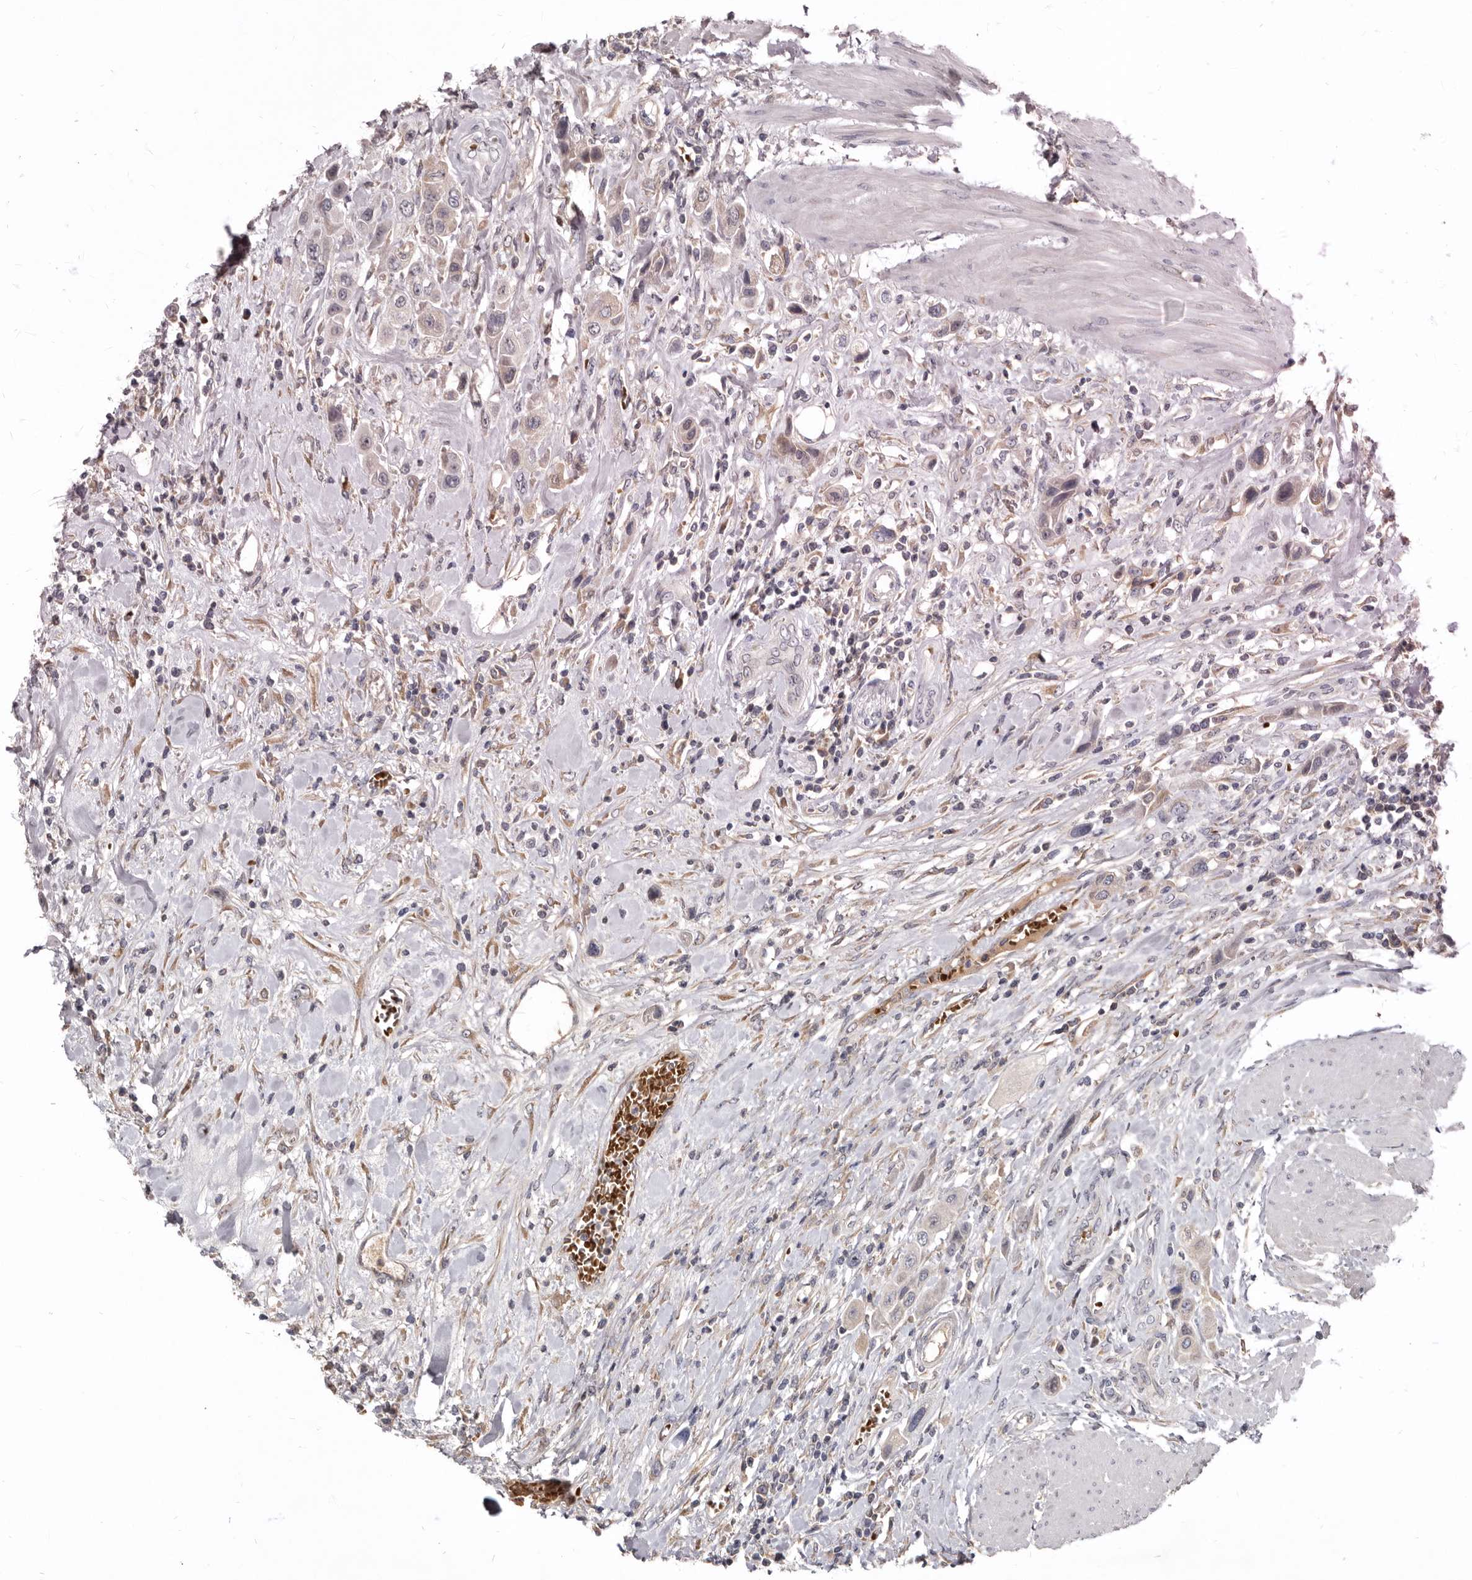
{"staining": {"intensity": "weak", "quantity": "<25%", "location": "cytoplasmic/membranous"}, "tissue": "urothelial cancer", "cell_type": "Tumor cells", "image_type": "cancer", "snomed": [{"axis": "morphology", "description": "Urothelial carcinoma, High grade"}, {"axis": "topography", "description": "Urinary bladder"}], "caption": "Image shows no significant protein expression in tumor cells of high-grade urothelial carcinoma.", "gene": "NENF", "patient": {"sex": "male", "age": 50}}